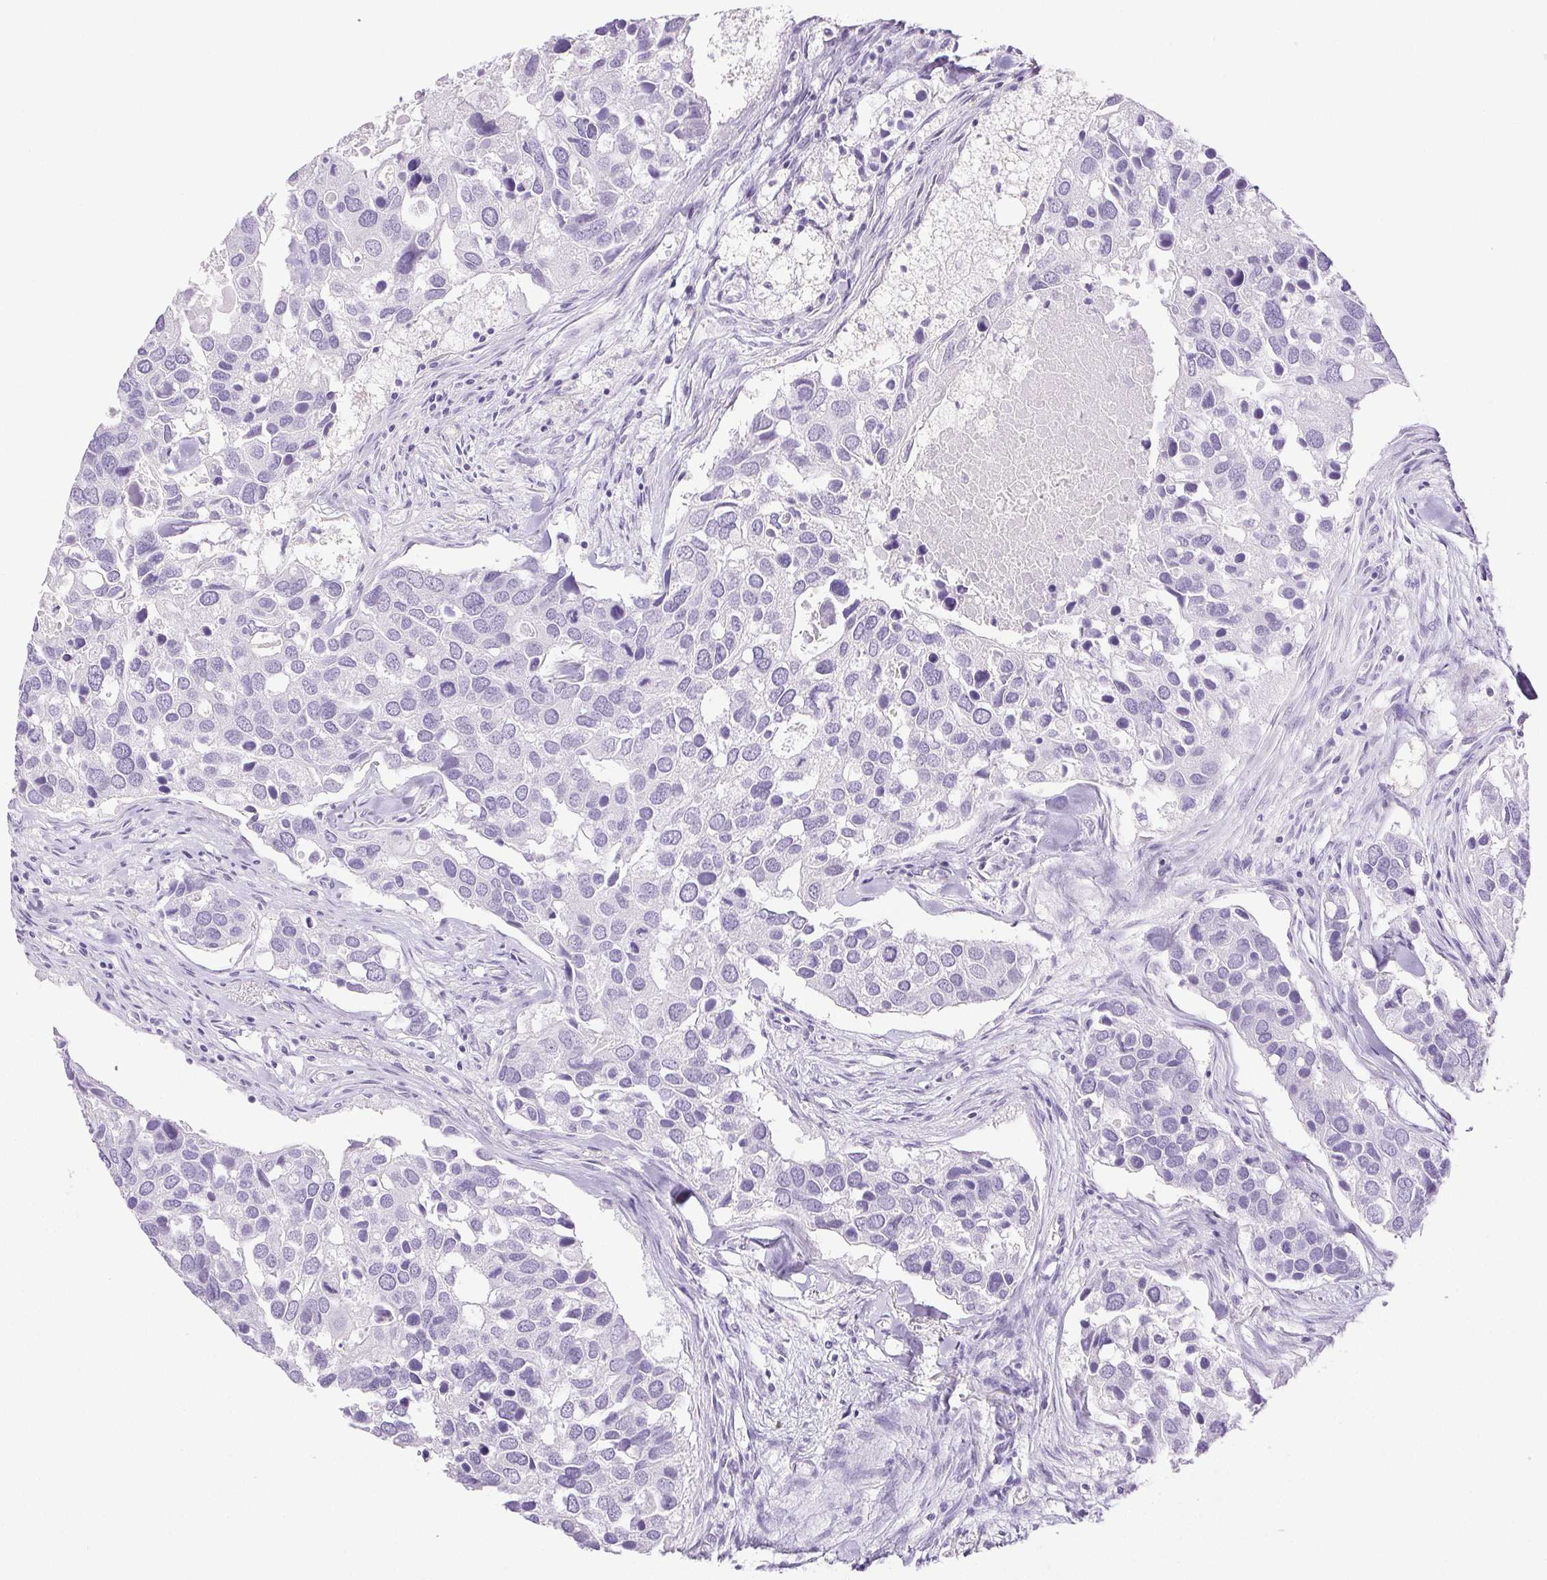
{"staining": {"intensity": "negative", "quantity": "none", "location": "none"}, "tissue": "breast cancer", "cell_type": "Tumor cells", "image_type": "cancer", "snomed": [{"axis": "morphology", "description": "Duct carcinoma"}, {"axis": "topography", "description": "Breast"}], "caption": "Tumor cells are negative for protein expression in human breast cancer.", "gene": "HLA-G", "patient": {"sex": "female", "age": 83}}